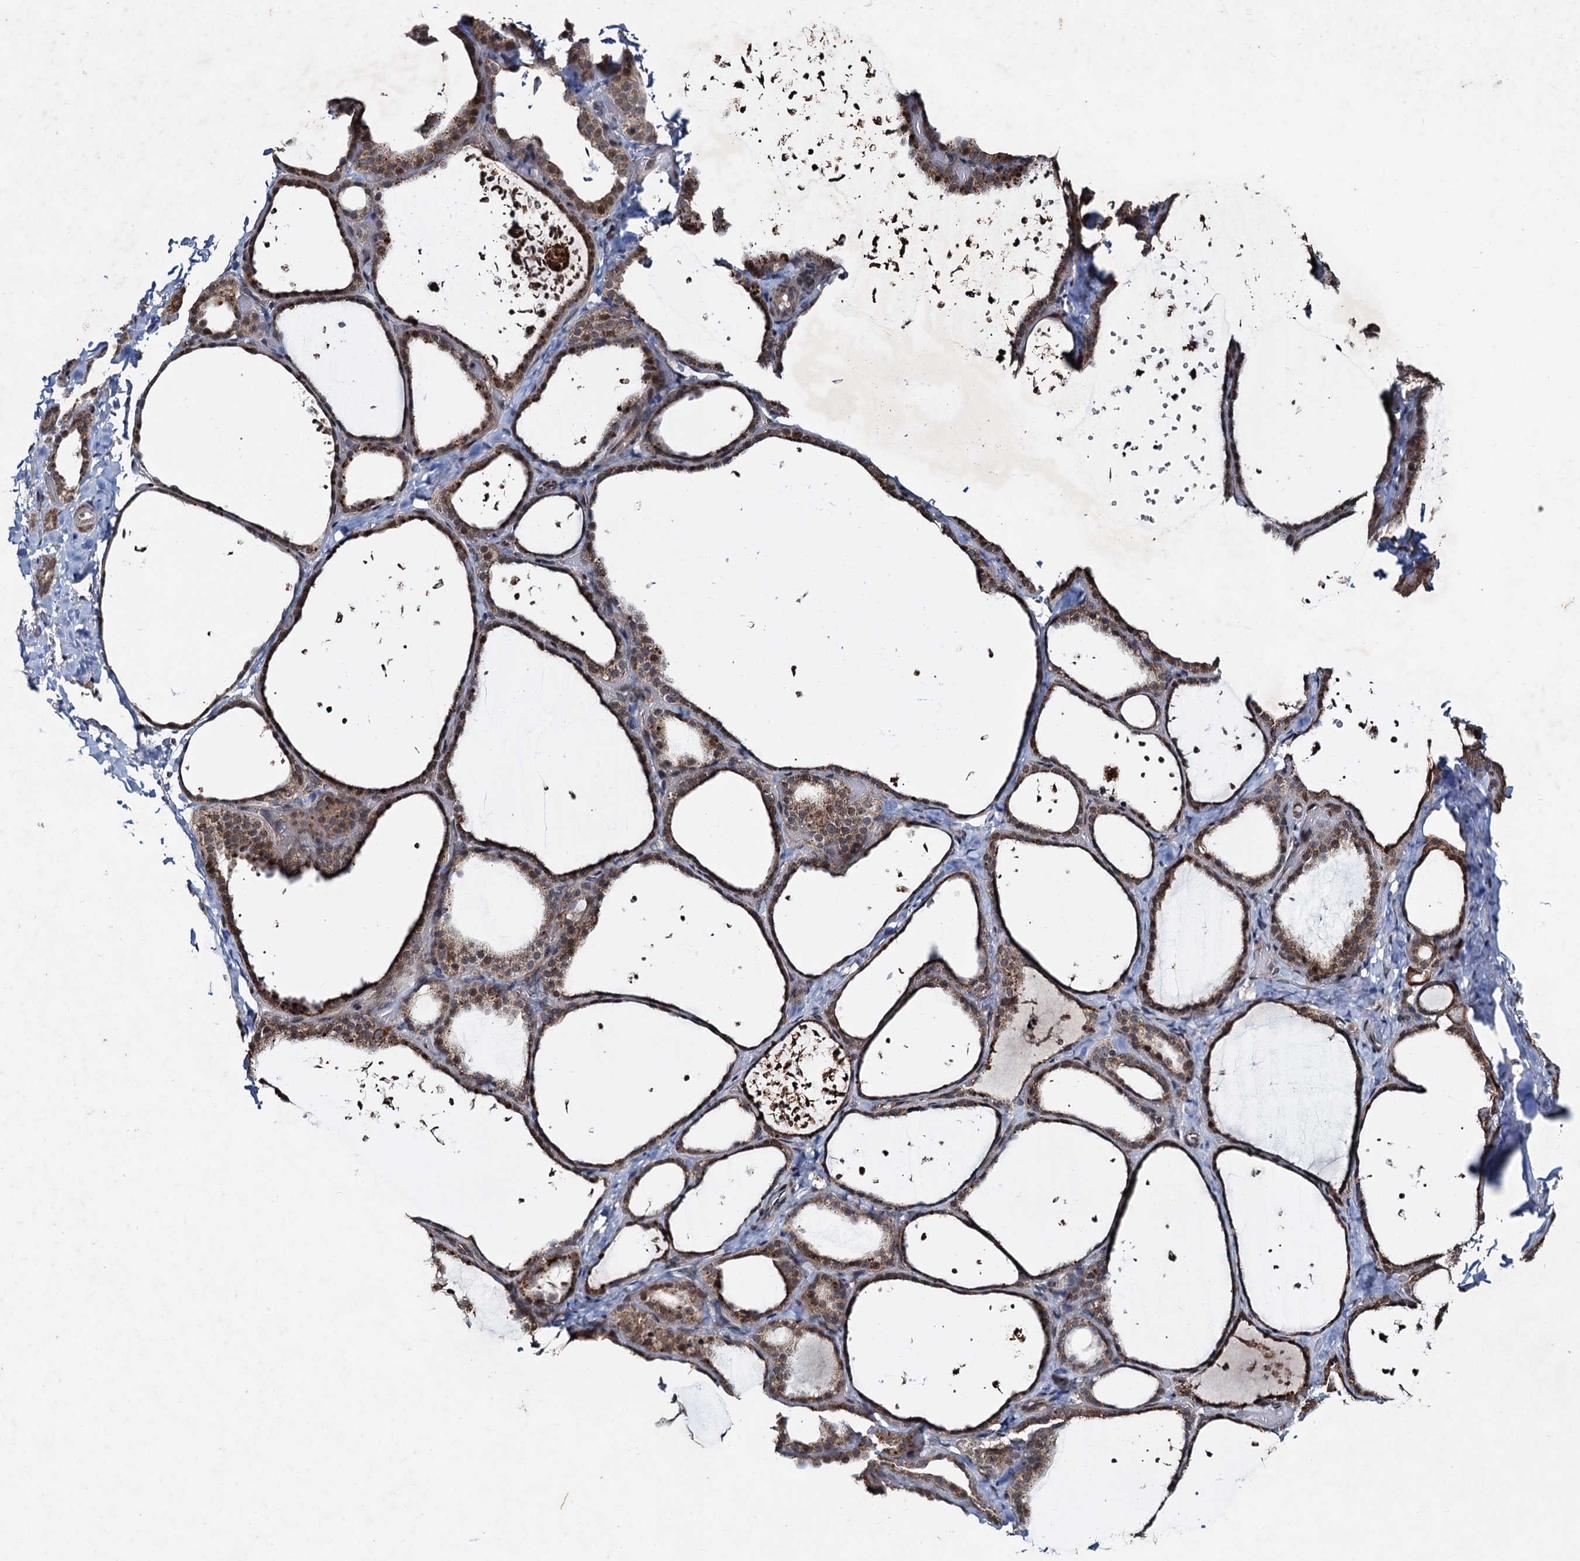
{"staining": {"intensity": "moderate", "quantity": ">75%", "location": "cytoplasmic/membranous,nuclear"}, "tissue": "thyroid gland", "cell_type": "Glandular cells", "image_type": "normal", "snomed": [{"axis": "morphology", "description": "Normal tissue, NOS"}, {"axis": "topography", "description": "Thyroid gland"}], "caption": "Immunohistochemical staining of normal thyroid gland reveals >75% levels of moderate cytoplasmic/membranous,nuclear protein staining in approximately >75% of glandular cells.", "gene": "REP15", "patient": {"sex": "female", "age": 44}}